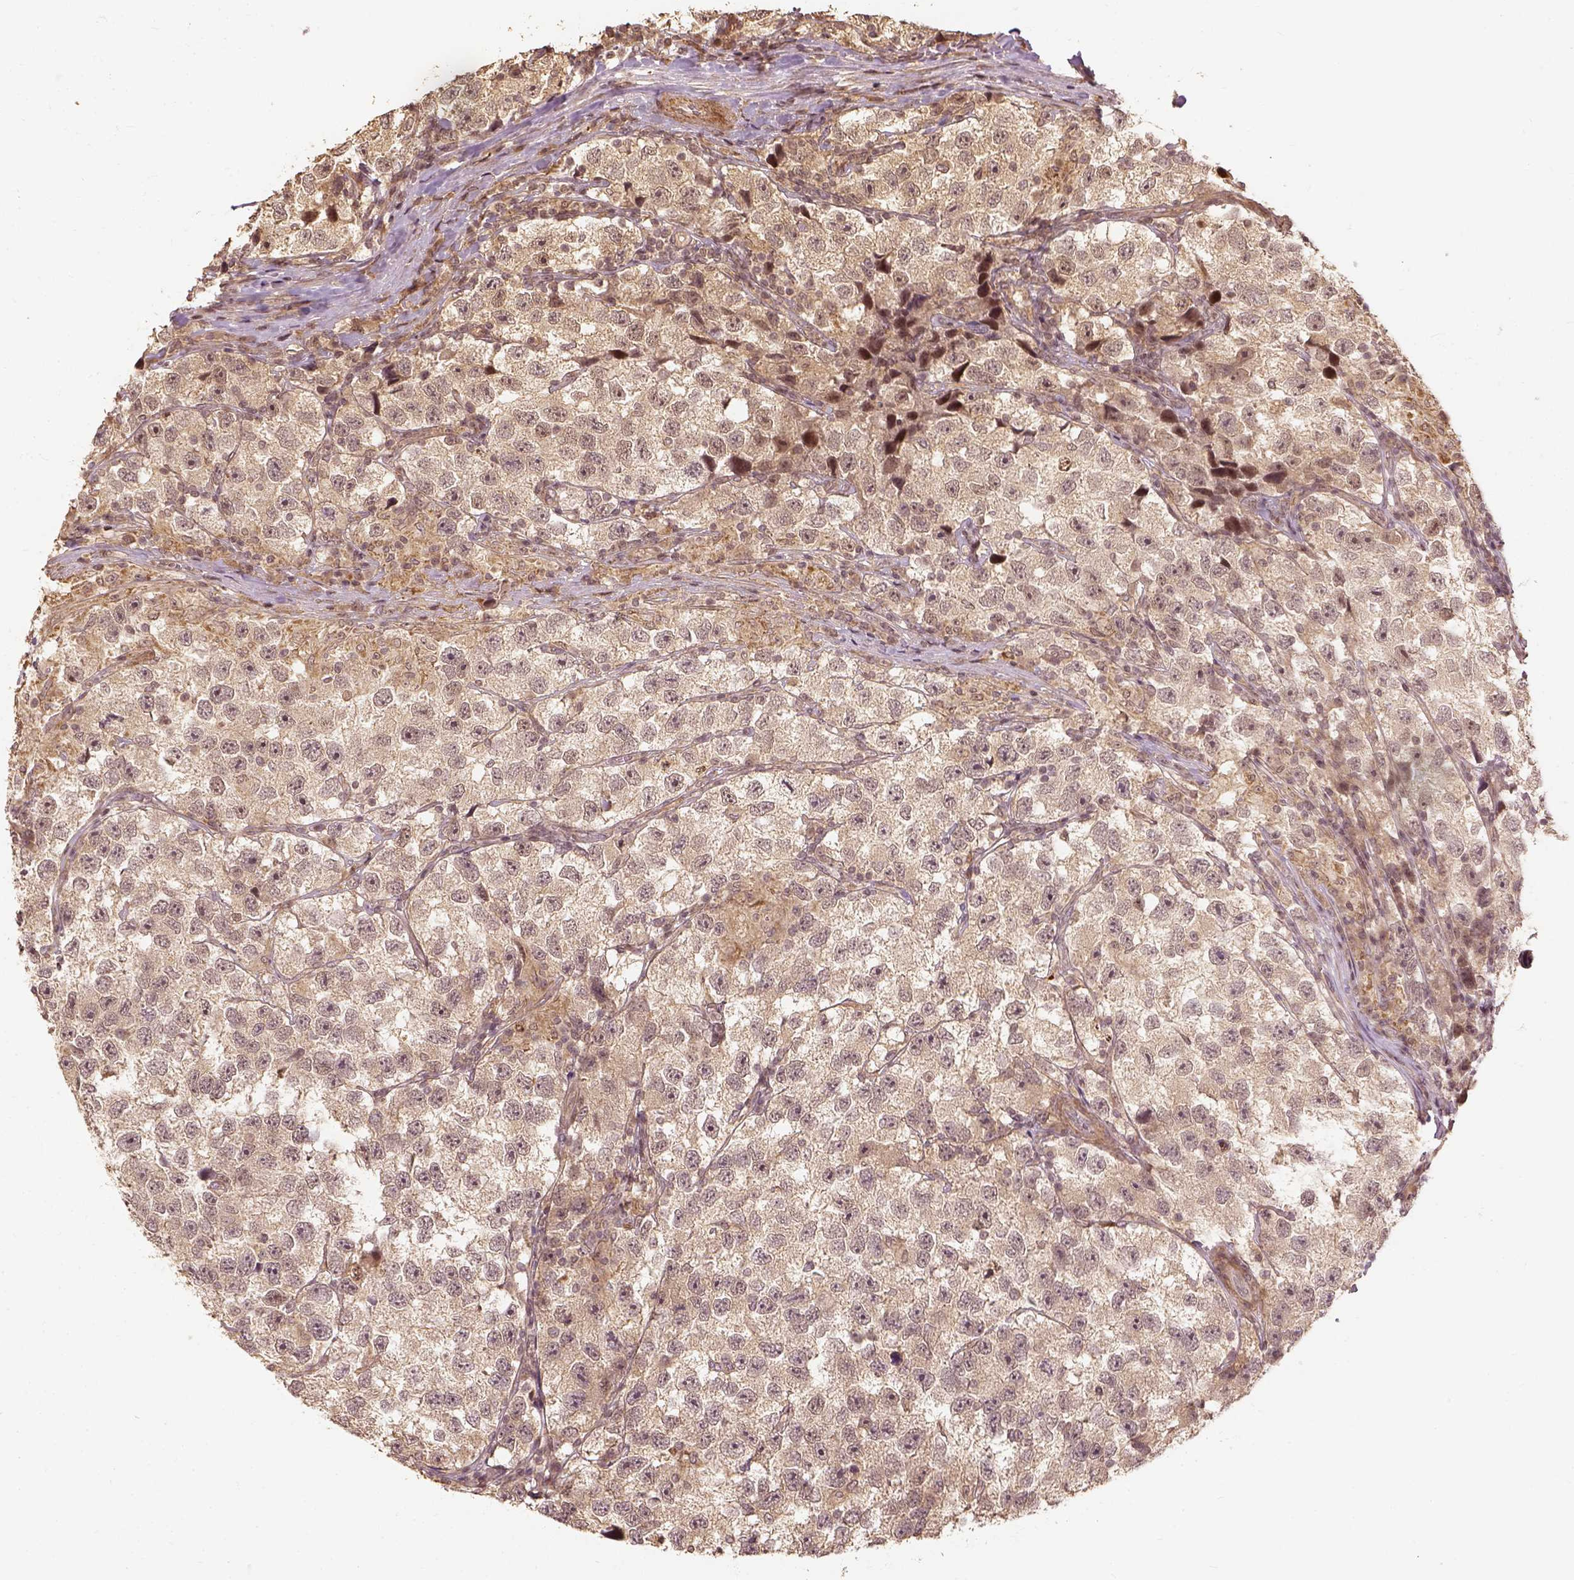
{"staining": {"intensity": "weak", "quantity": ">75%", "location": "cytoplasmic/membranous"}, "tissue": "testis cancer", "cell_type": "Tumor cells", "image_type": "cancer", "snomed": [{"axis": "morphology", "description": "Seminoma, NOS"}, {"axis": "topography", "description": "Testis"}], "caption": "Protein analysis of testis seminoma tissue shows weak cytoplasmic/membranous staining in about >75% of tumor cells.", "gene": "VEGFA", "patient": {"sex": "male", "age": 26}}